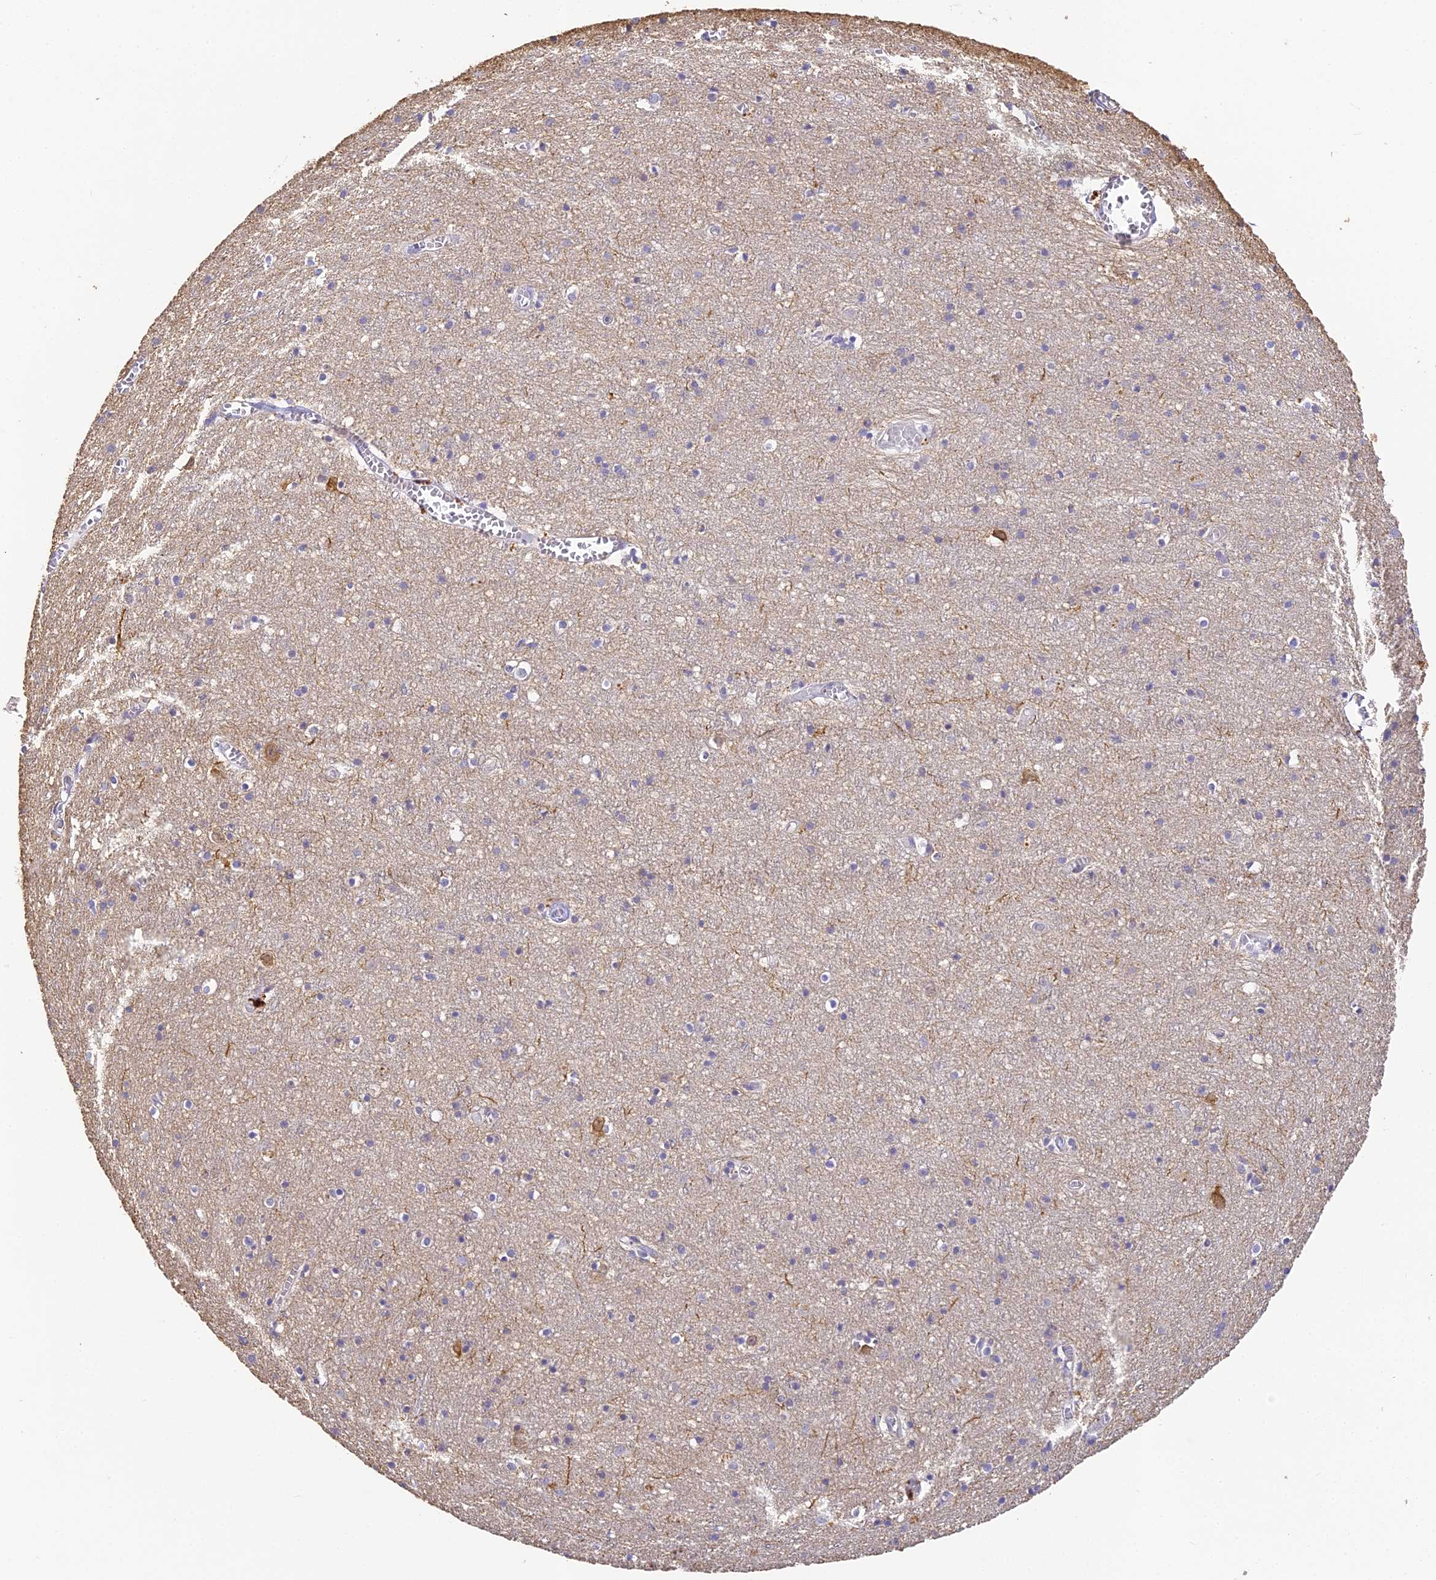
{"staining": {"intensity": "moderate", "quantity": "<25%", "location": "cytoplasmic/membranous"}, "tissue": "cerebral cortex", "cell_type": "Endothelial cells", "image_type": "normal", "snomed": [{"axis": "morphology", "description": "Normal tissue, NOS"}, {"axis": "topography", "description": "Cerebral cortex"}], "caption": "Immunohistochemical staining of normal cerebral cortex reveals <25% levels of moderate cytoplasmic/membranous protein positivity in about <25% of endothelial cells. (DAB (3,3'-diaminobenzidine) IHC with brightfield microscopy, high magnification).", "gene": "YAE1", "patient": {"sex": "female", "age": 64}}